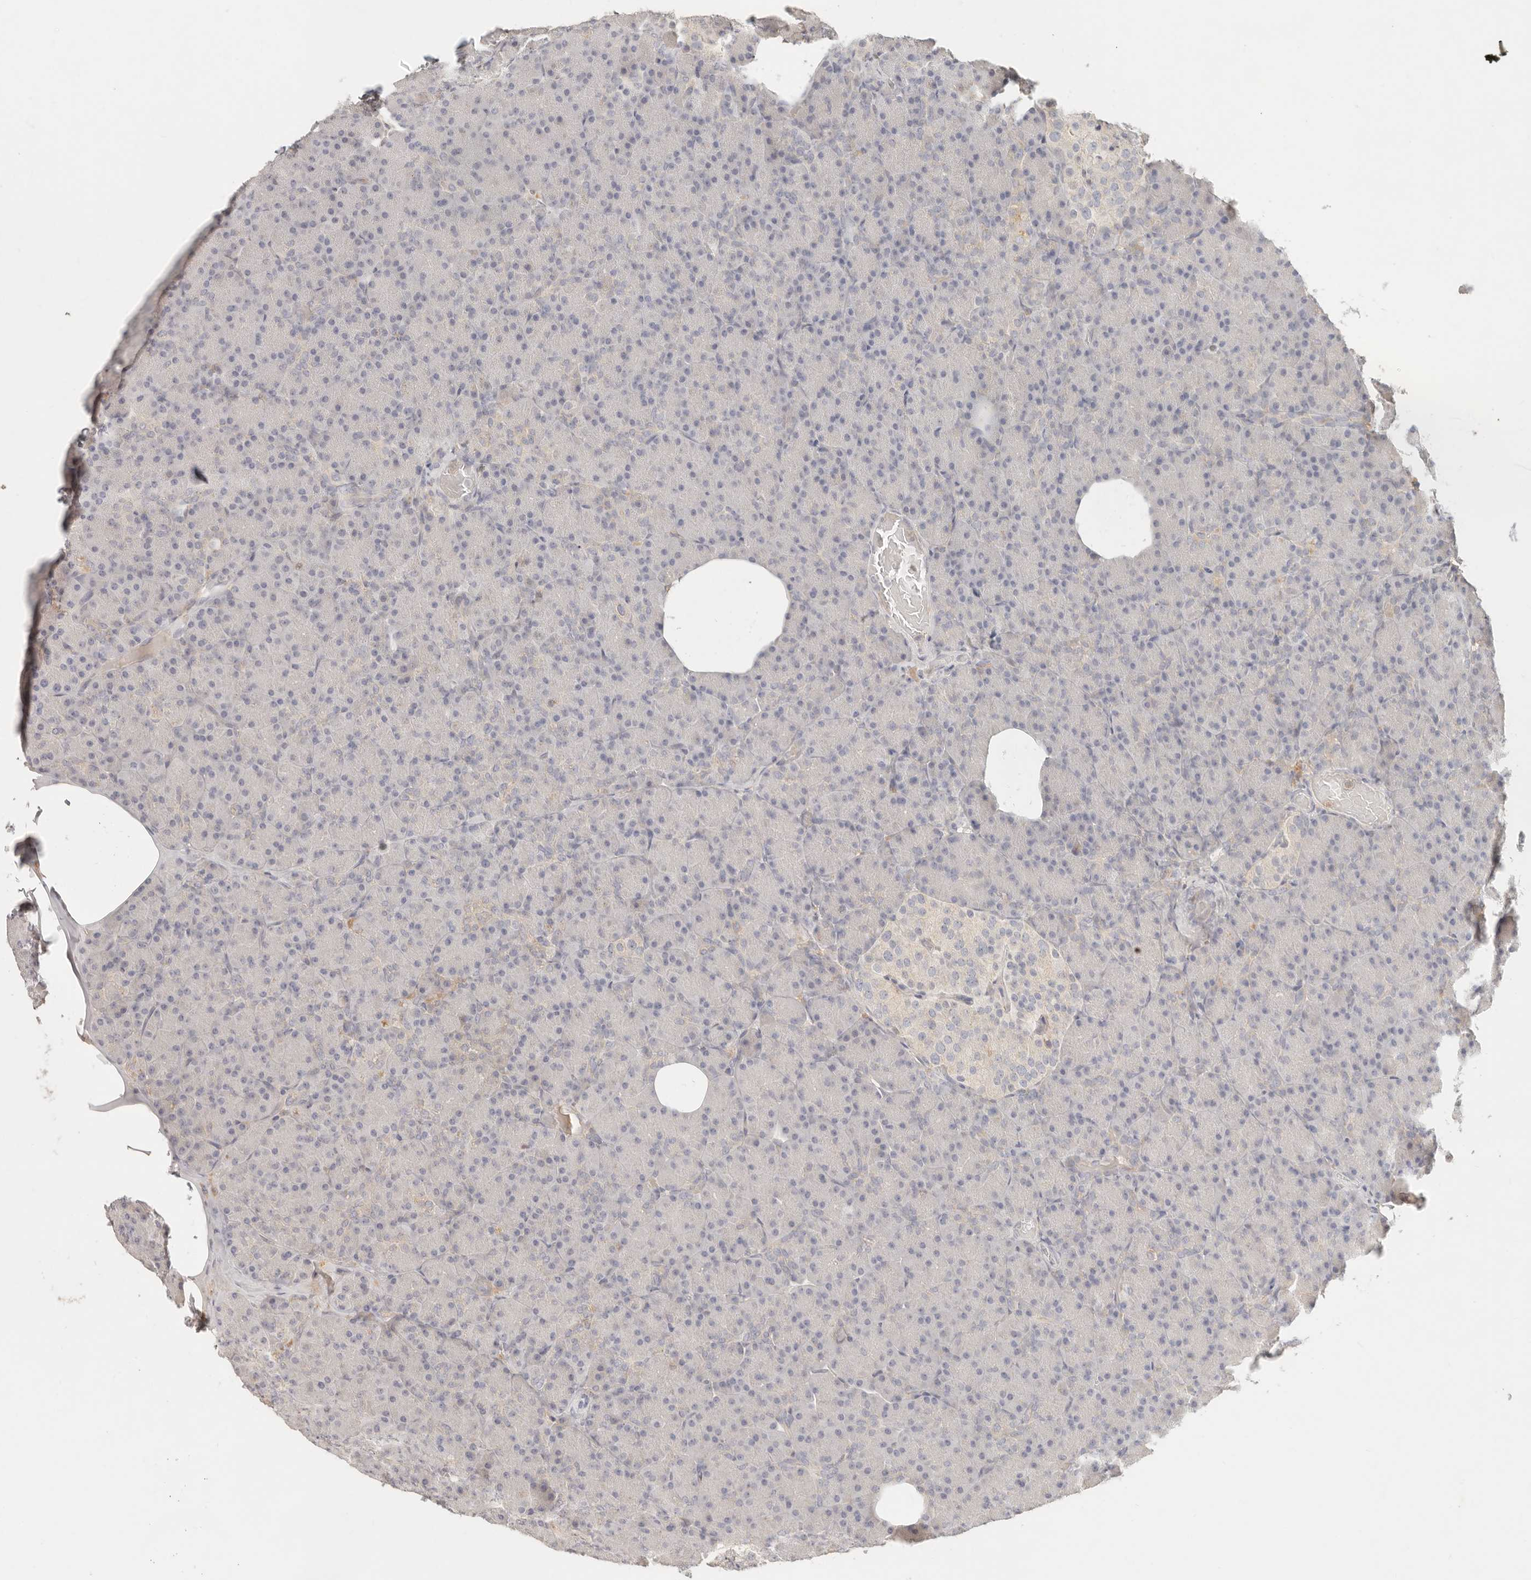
{"staining": {"intensity": "negative", "quantity": "none", "location": "none"}, "tissue": "pancreas", "cell_type": "Exocrine glandular cells", "image_type": "normal", "snomed": [{"axis": "morphology", "description": "Normal tissue, NOS"}, {"axis": "topography", "description": "Pancreas"}], "caption": "DAB immunohistochemical staining of benign pancreas shows no significant staining in exocrine glandular cells.", "gene": "NECAP2", "patient": {"sex": "female", "age": 43}}